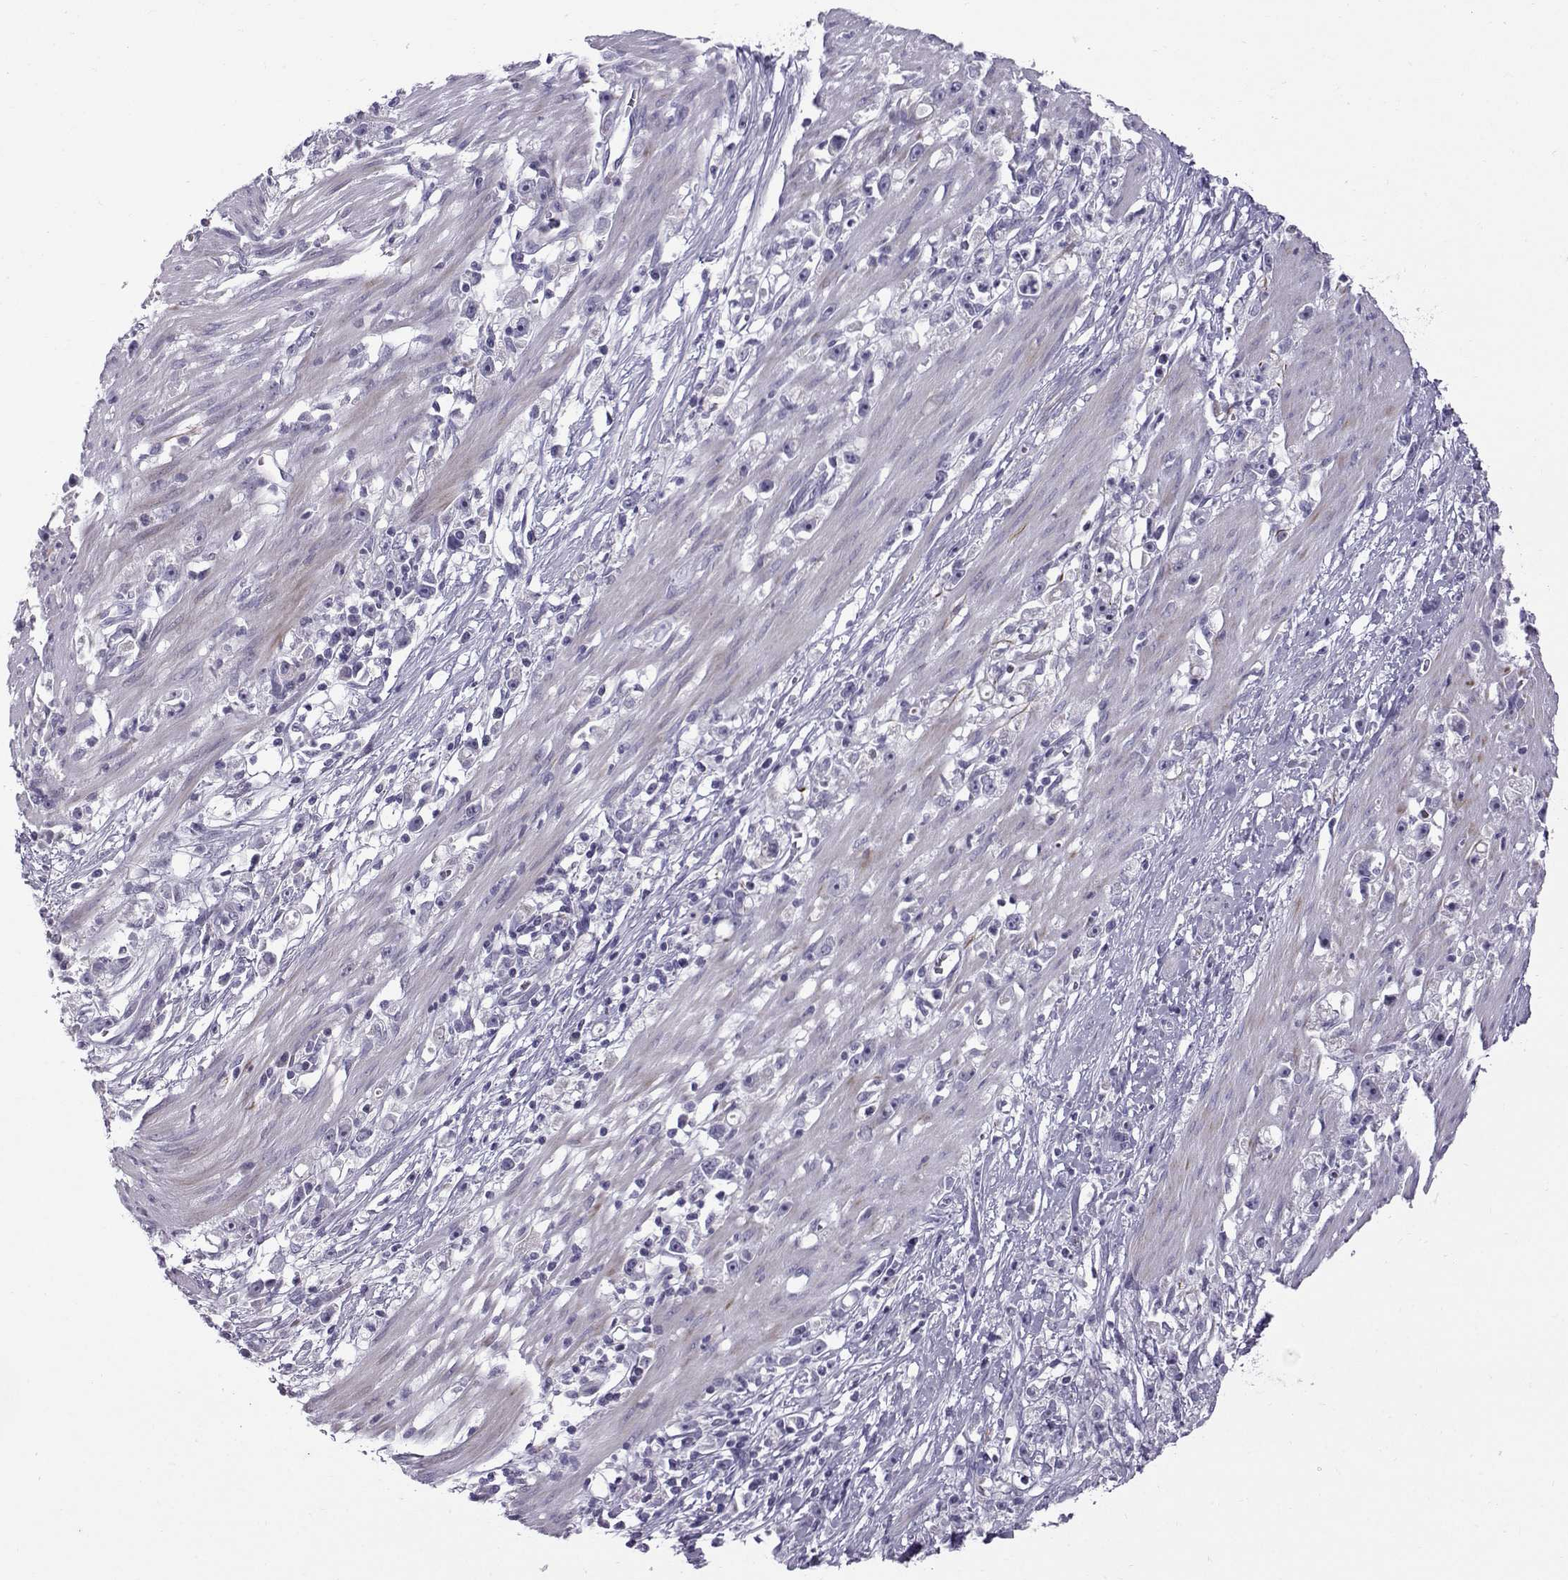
{"staining": {"intensity": "negative", "quantity": "none", "location": "none"}, "tissue": "stomach cancer", "cell_type": "Tumor cells", "image_type": "cancer", "snomed": [{"axis": "morphology", "description": "Adenocarcinoma, NOS"}, {"axis": "topography", "description": "Stomach"}], "caption": "Immunohistochemical staining of stomach cancer (adenocarcinoma) displays no significant positivity in tumor cells.", "gene": "DMRT3", "patient": {"sex": "female", "age": 59}}